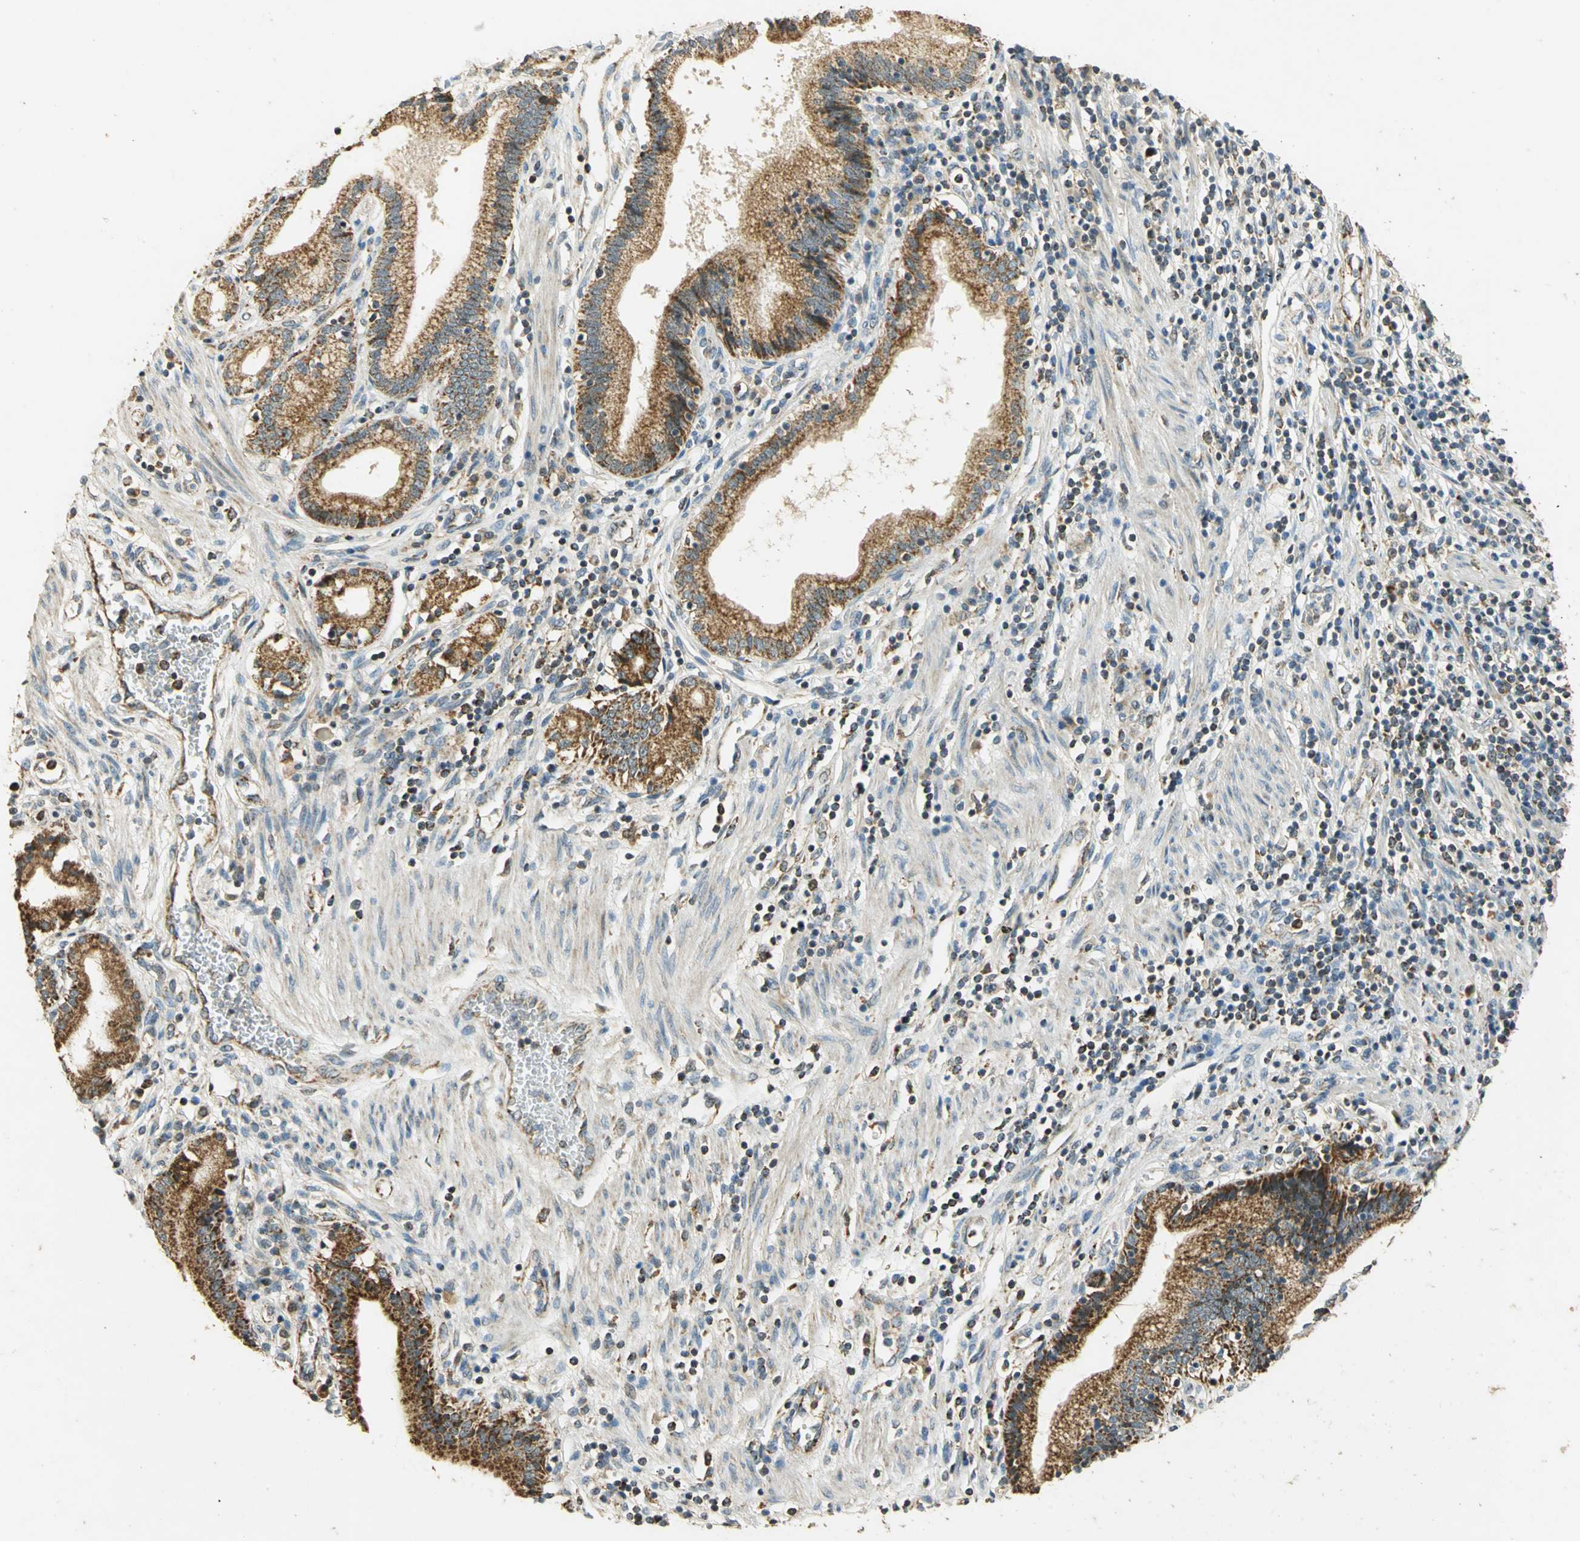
{"staining": {"intensity": "moderate", "quantity": ">75%", "location": "cytoplasmic/membranous"}, "tissue": "pancreatic cancer", "cell_type": "Tumor cells", "image_type": "cancer", "snomed": [{"axis": "morphology", "description": "Adenocarcinoma, NOS"}, {"axis": "topography", "description": "Pancreas"}], "caption": "DAB immunohistochemical staining of human pancreatic cancer demonstrates moderate cytoplasmic/membranous protein staining in about >75% of tumor cells.", "gene": "HDHD5", "patient": {"sex": "female", "age": 48}}